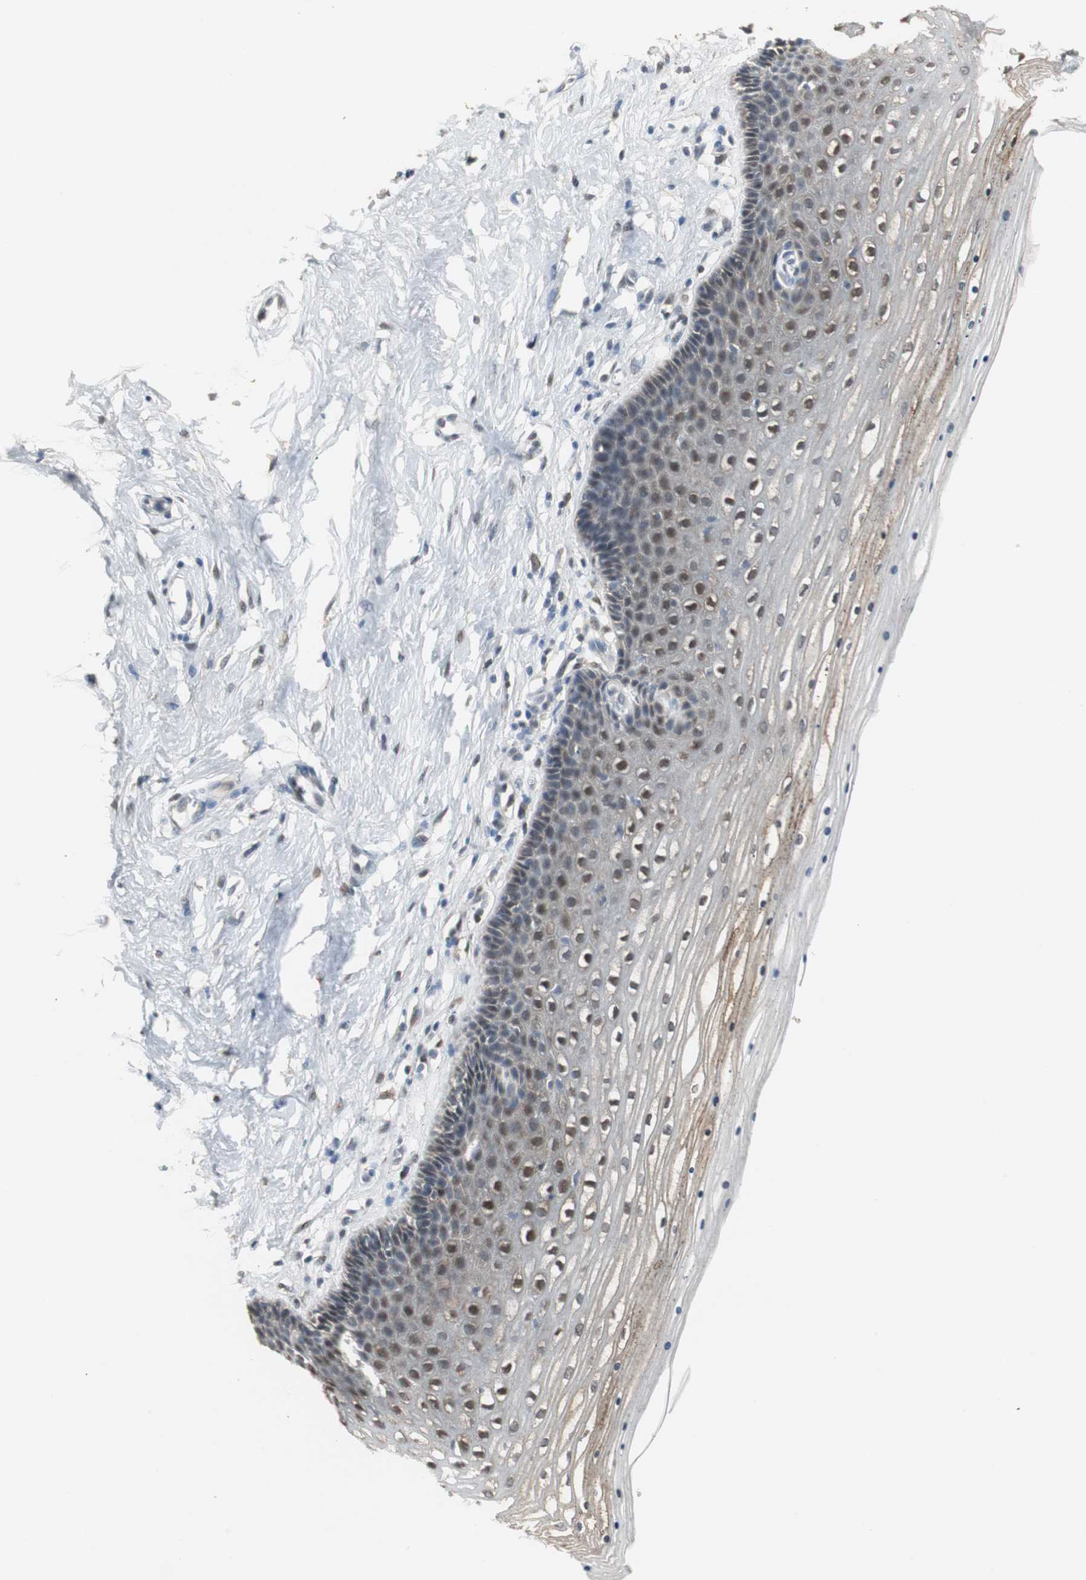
{"staining": {"intensity": "moderate", "quantity": ">75%", "location": "cytoplasmic/membranous,nuclear"}, "tissue": "cervix", "cell_type": "Glandular cells", "image_type": "normal", "snomed": [{"axis": "morphology", "description": "Normal tissue, NOS"}, {"axis": "topography", "description": "Cervix"}], "caption": "Immunohistochemistry (IHC) (DAB (3,3'-diaminobenzidine)) staining of normal cervix shows moderate cytoplasmic/membranous,nuclear protein expression in about >75% of glandular cells. (DAB IHC, brown staining for protein, blue staining for nuclei).", "gene": "PLIN3", "patient": {"sex": "female", "age": 39}}